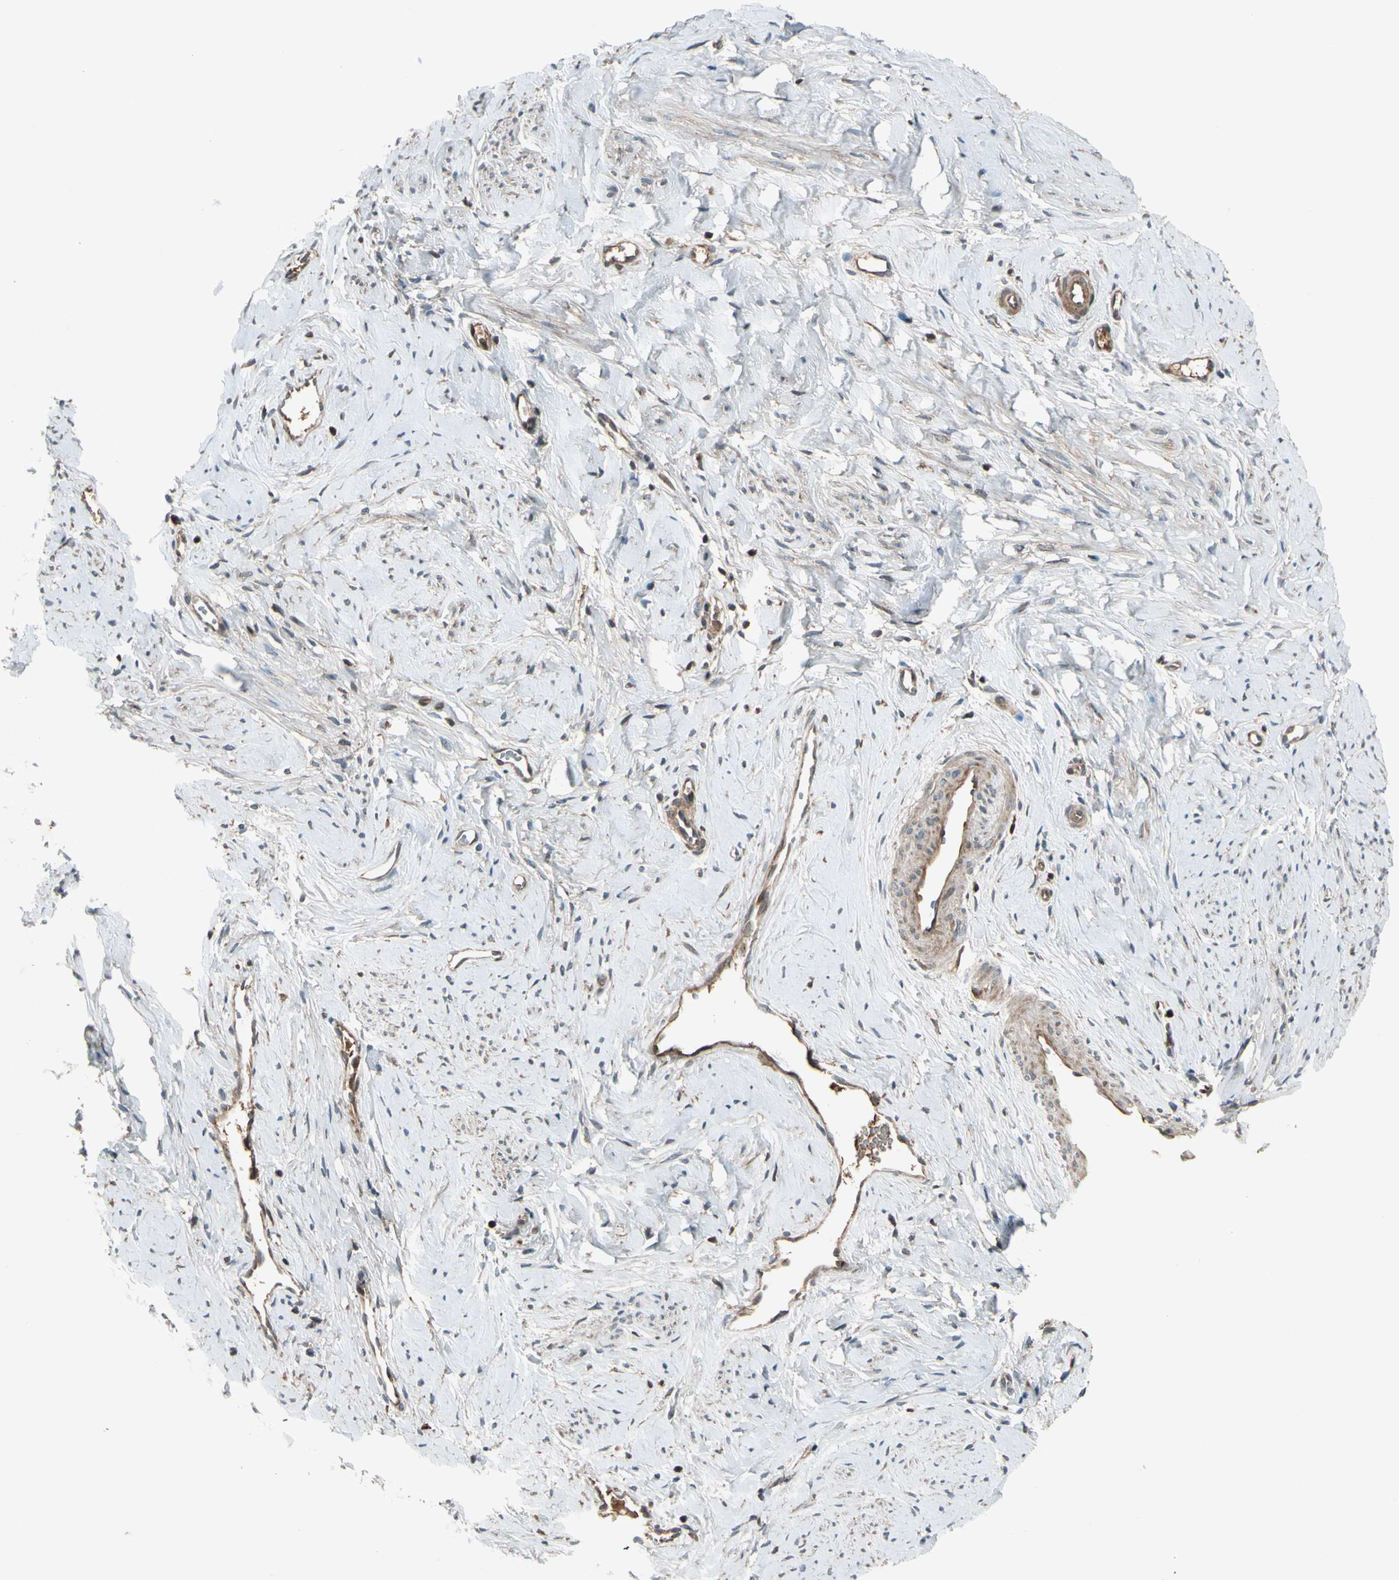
{"staining": {"intensity": "weak", "quantity": ">75%", "location": "cytoplasmic/membranous"}, "tissue": "cervix", "cell_type": "Squamous epithelial cells", "image_type": "normal", "snomed": [{"axis": "morphology", "description": "Normal tissue, NOS"}, {"axis": "topography", "description": "Cervix"}], "caption": "Immunohistochemistry (DAB) staining of normal human cervix shows weak cytoplasmic/membranous protein staining in approximately >75% of squamous epithelial cells. (brown staining indicates protein expression, while blue staining denotes nuclei).", "gene": "ACVR1C", "patient": {"sex": "female", "age": 46}}